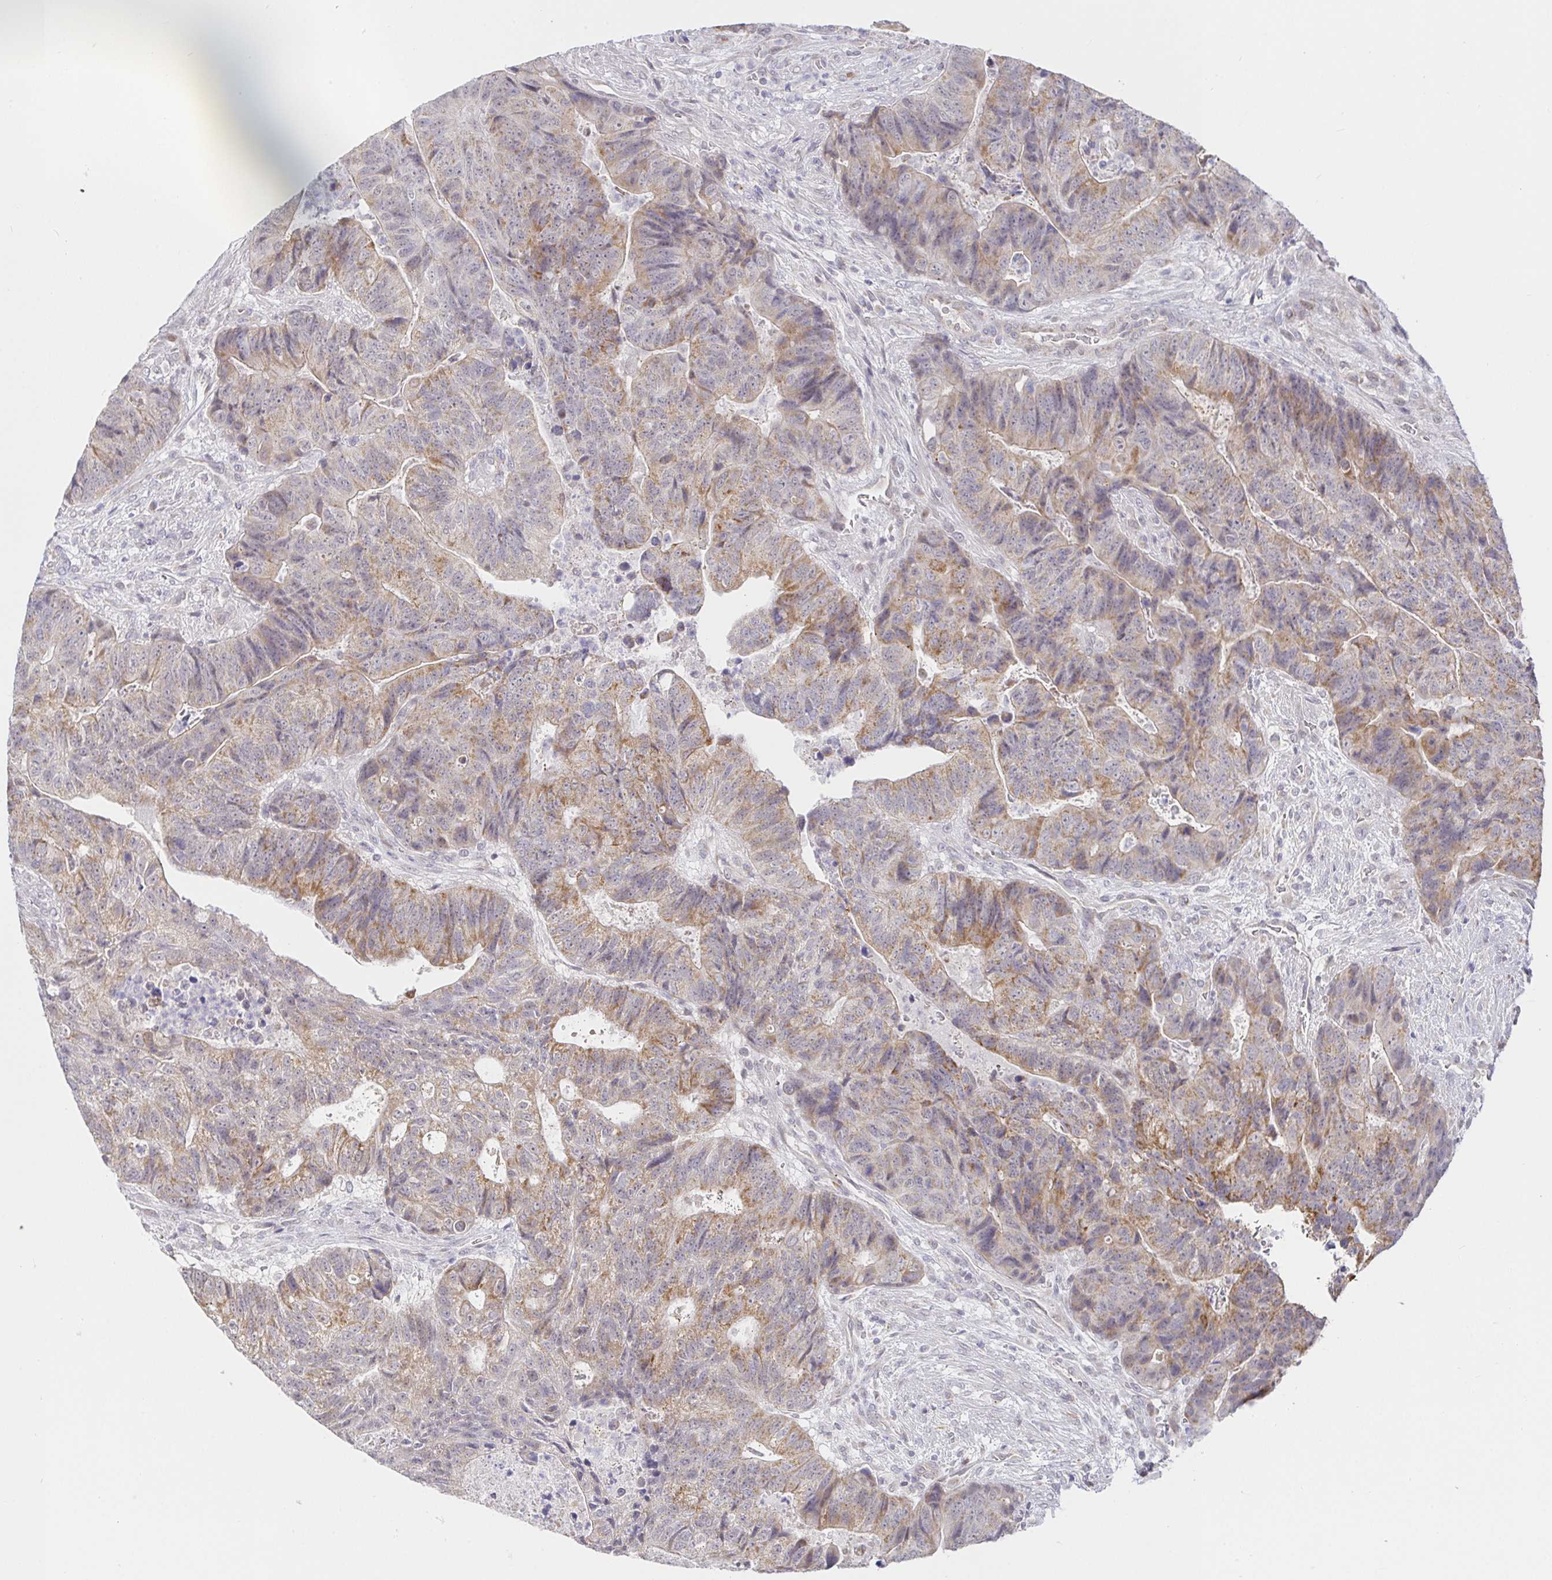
{"staining": {"intensity": "moderate", "quantity": ">75%", "location": "cytoplasmic/membranous"}, "tissue": "colorectal cancer", "cell_type": "Tumor cells", "image_type": "cancer", "snomed": [{"axis": "morphology", "description": "Normal tissue, NOS"}, {"axis": "morphology", "description": "Adenocarcinoma, NOS"}, {"axis": "topography", "description": "Colon"}], "caption": "Protein staining by immunohistochemistry (IHC) shows moderate cytoplasmic/membranous expression in about >75% of tumor cells in colorectal adenocarcinoma.", "gene": "CIT", "patient": {"sex": "female", "age": 48}}